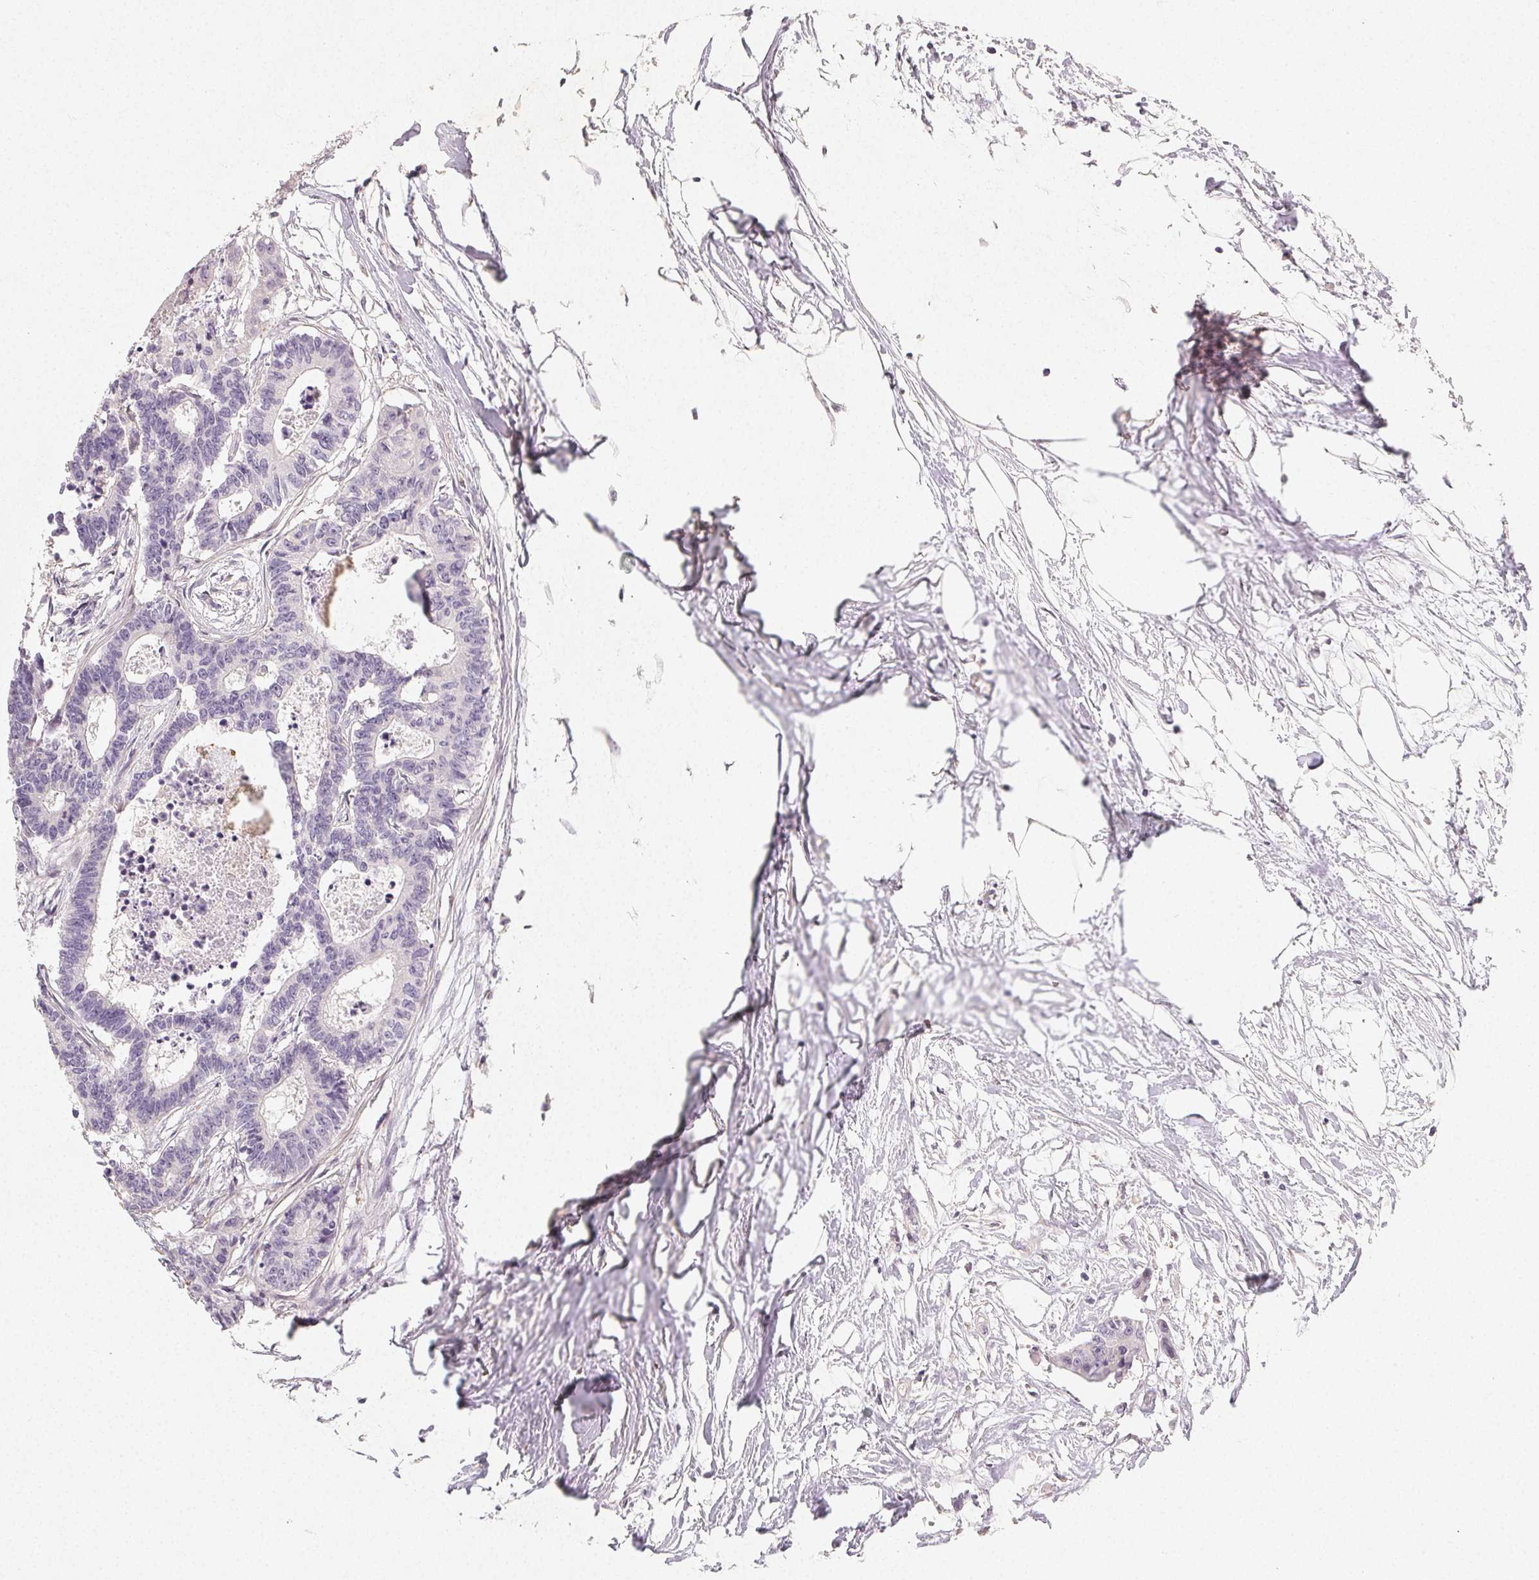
{"staining": {"intensity": "negative", "quantity": "none", "location": "none"}, "tissue": "colorectal cancer", "cell_type": "Tumor cells", "image_type": "cancer", "snomed": [{"axis": "morphology", "description": "Adenocarcinoma, NOS"}, {"axis": "topography", "description": "Rectum"}], "caption": "Immunohistochemistry (IHC) of human colorectal cancer shows no positivity in tumor cells.", "gene": "LRRC23", "patient": {"sex": "male", "age": 57}}